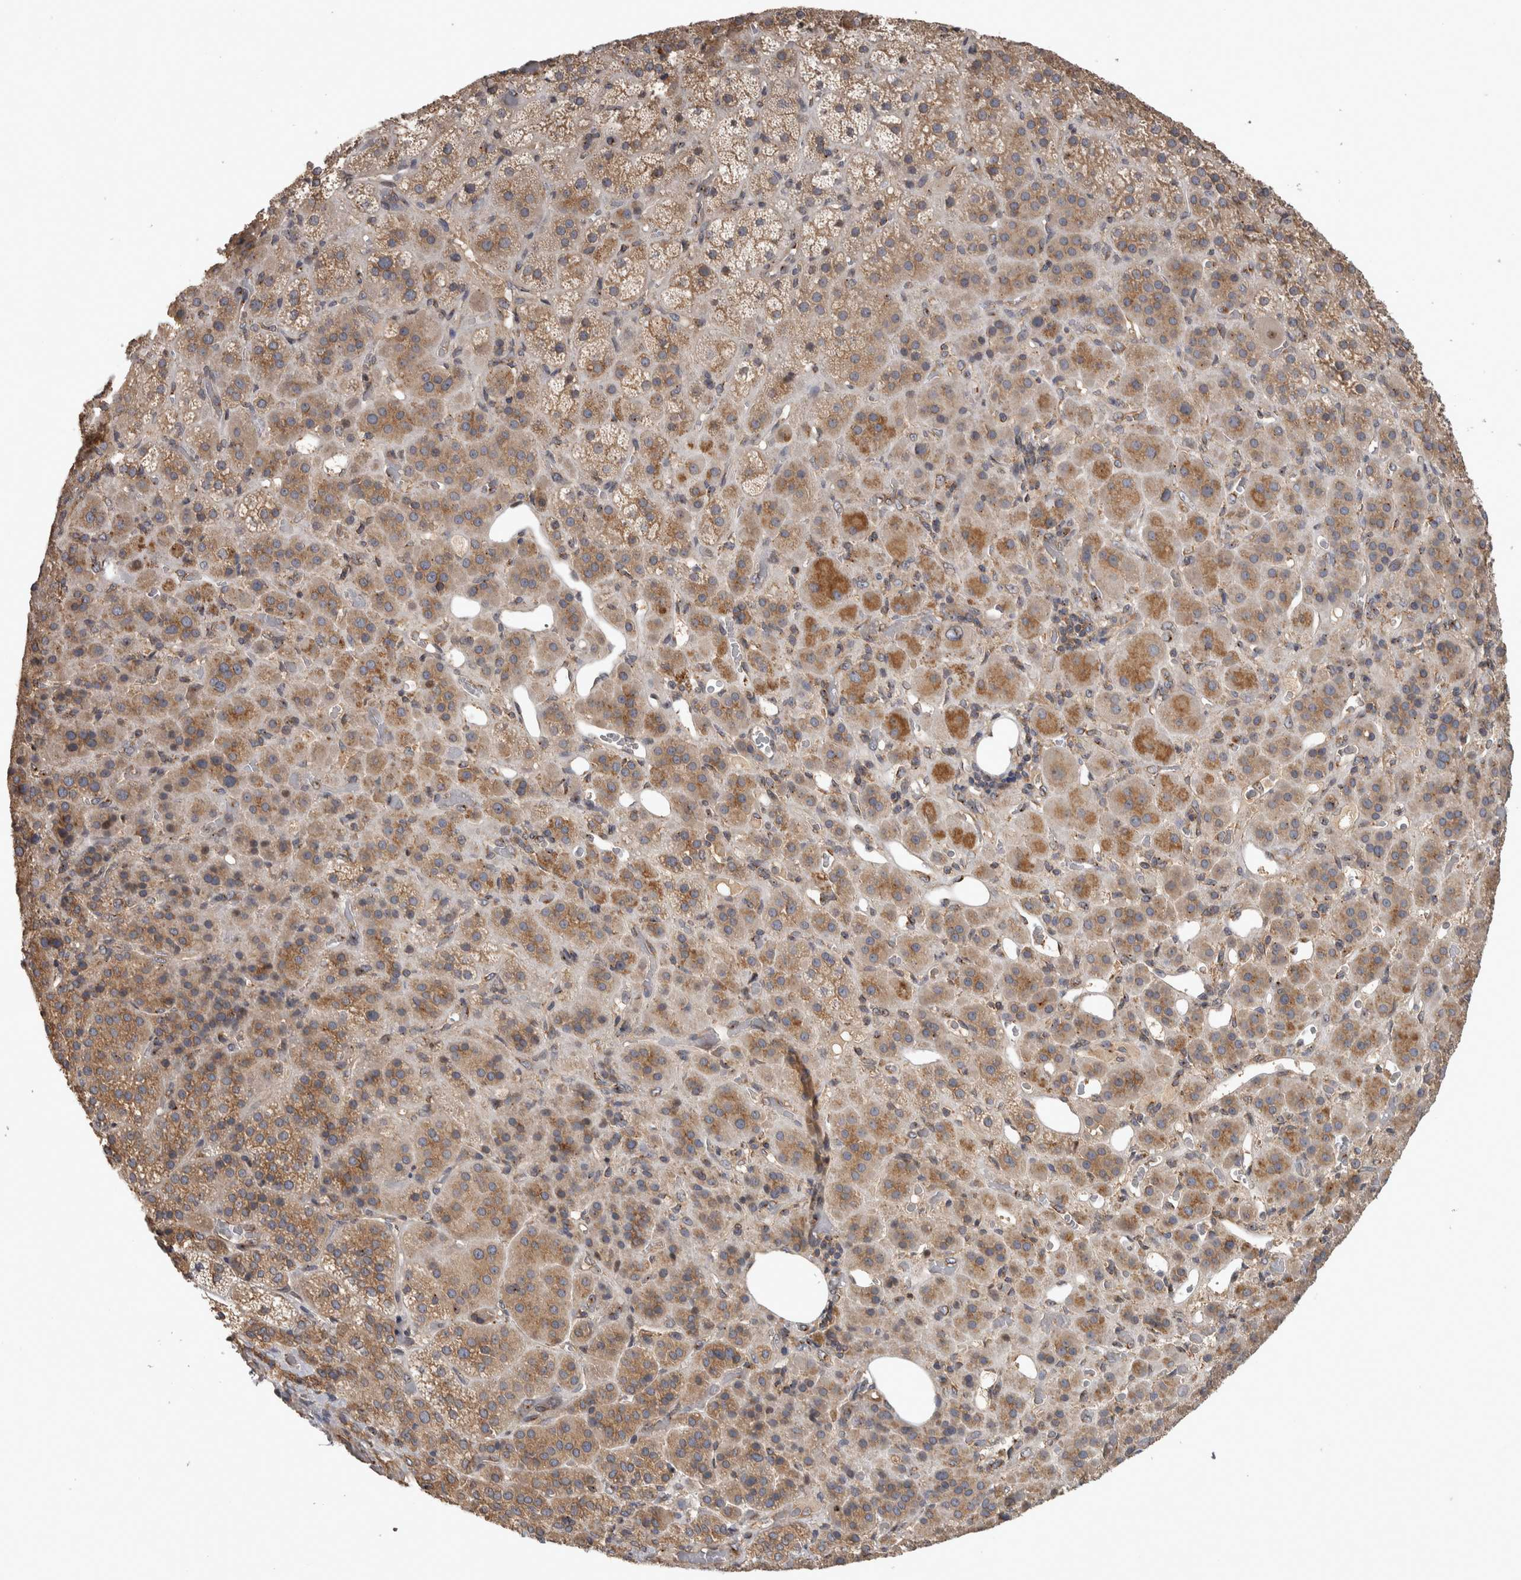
{"staining": {"intensity": "moderate", "quantity": ">75%", "location": "cytoplasmic/membranous"}, "tissue": "adrenal gland", "cell_type": "Glandular cells", "image_type": "normal", "snomed": [{"axis": "morphology", "description": "Normal tissue, NOS"}, {"axis": "topography", "description": "Adrenal gland"}], "caption": "A micrograph of human adrenal gland stained for a protein displays moderate cytoplasmic/membranous brown staining in glandular cells.", "gene": "IFRD1", "patient": {"sex": "male", "age": 57}}